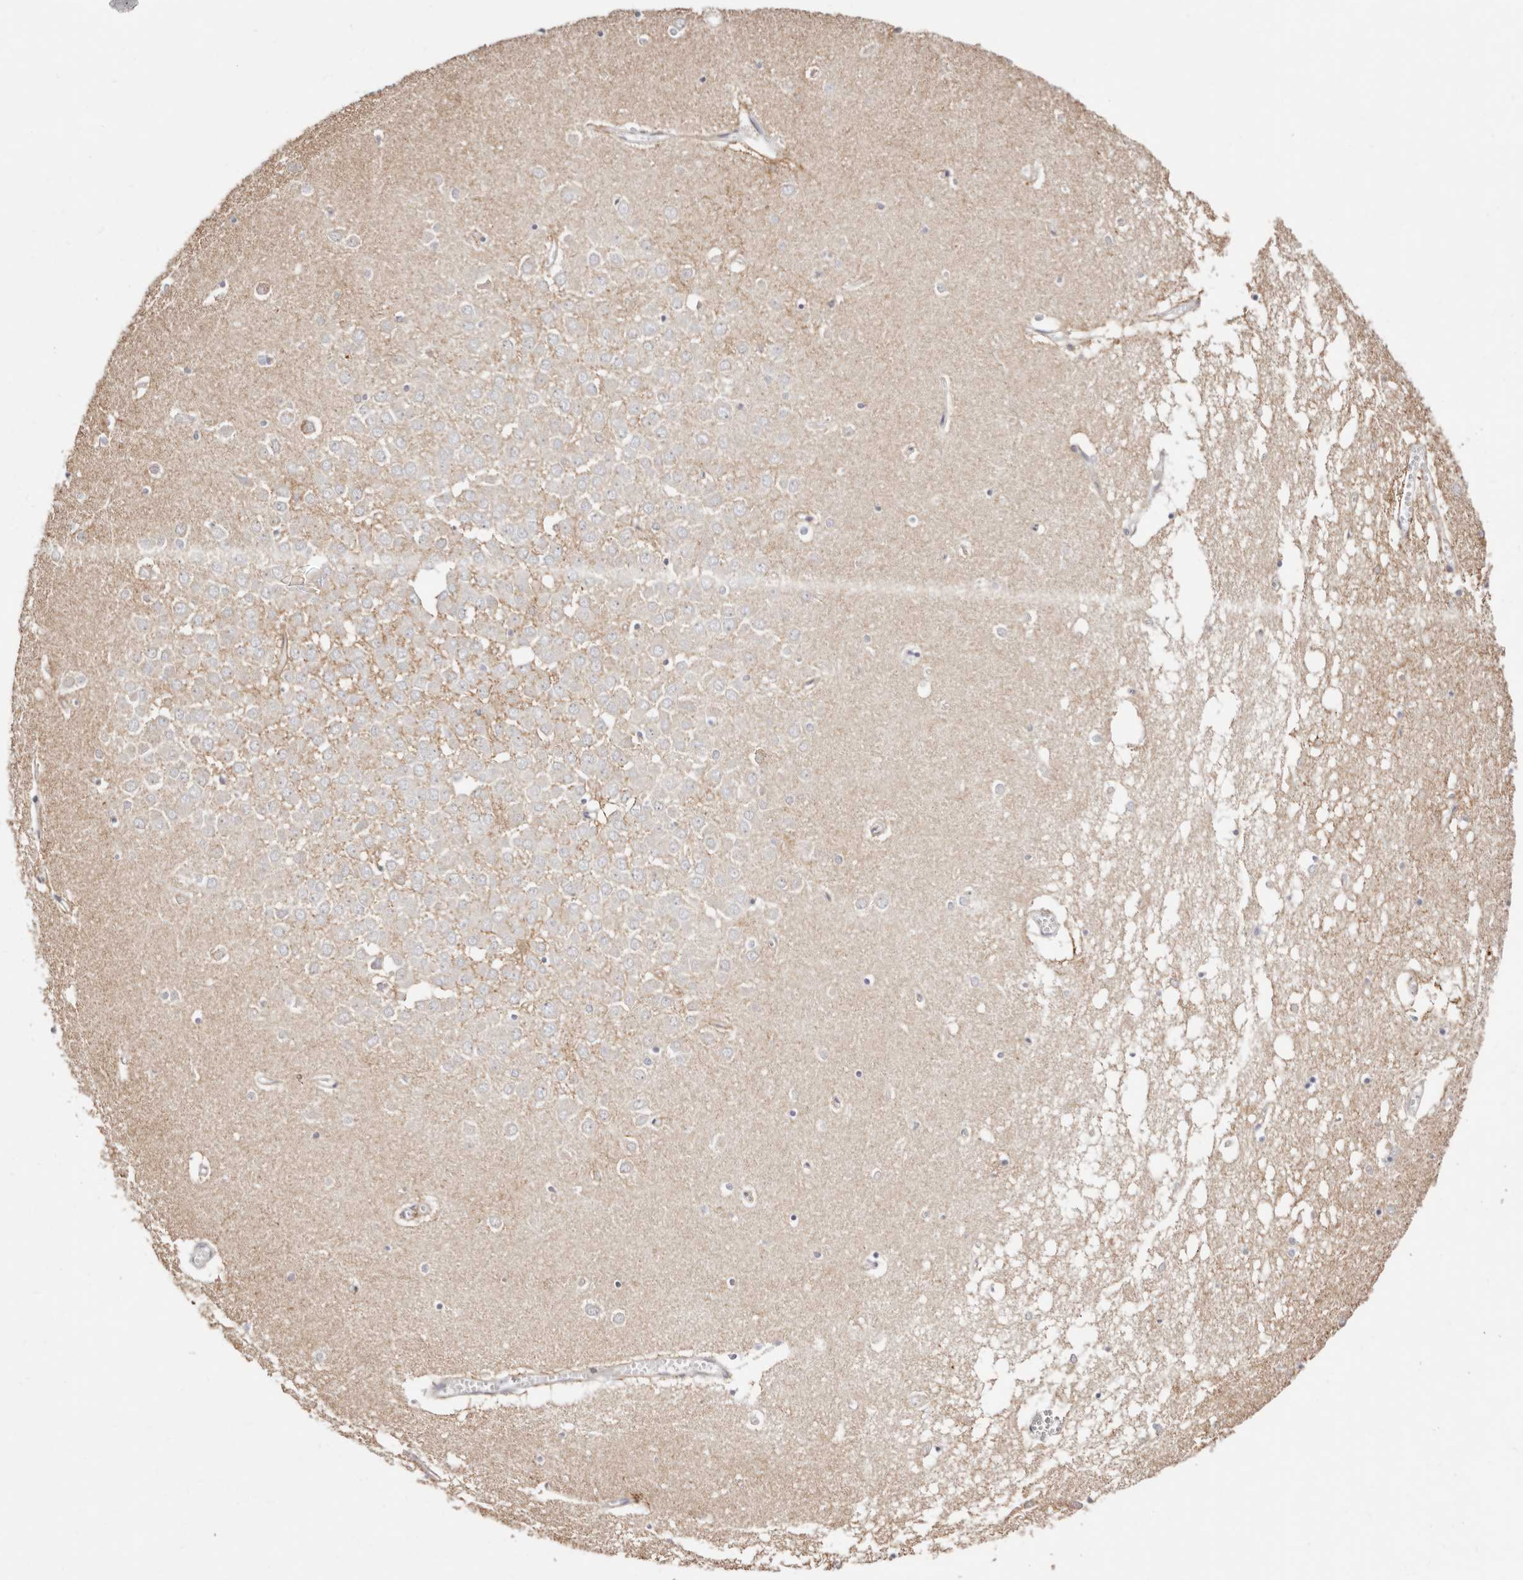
{"staining": {"intensity": "negative", "quantity": "none", "location": "none"}, "tissue": "hippocampus", "cell_type": "Glial cells", "image_type": "normal", "snomed": [{"axis": "morphology", "description": "Normal tissue, NOS"}, {"axis": "topography", "description": "Hippocampus"}], "caption": "This is an immunohistochemistry histopathology image of unremarkable human hippocampus. There is no positivity in glial cells.", "gene": "STAT5A", "patient": {"sex": "male", "age": 70}}